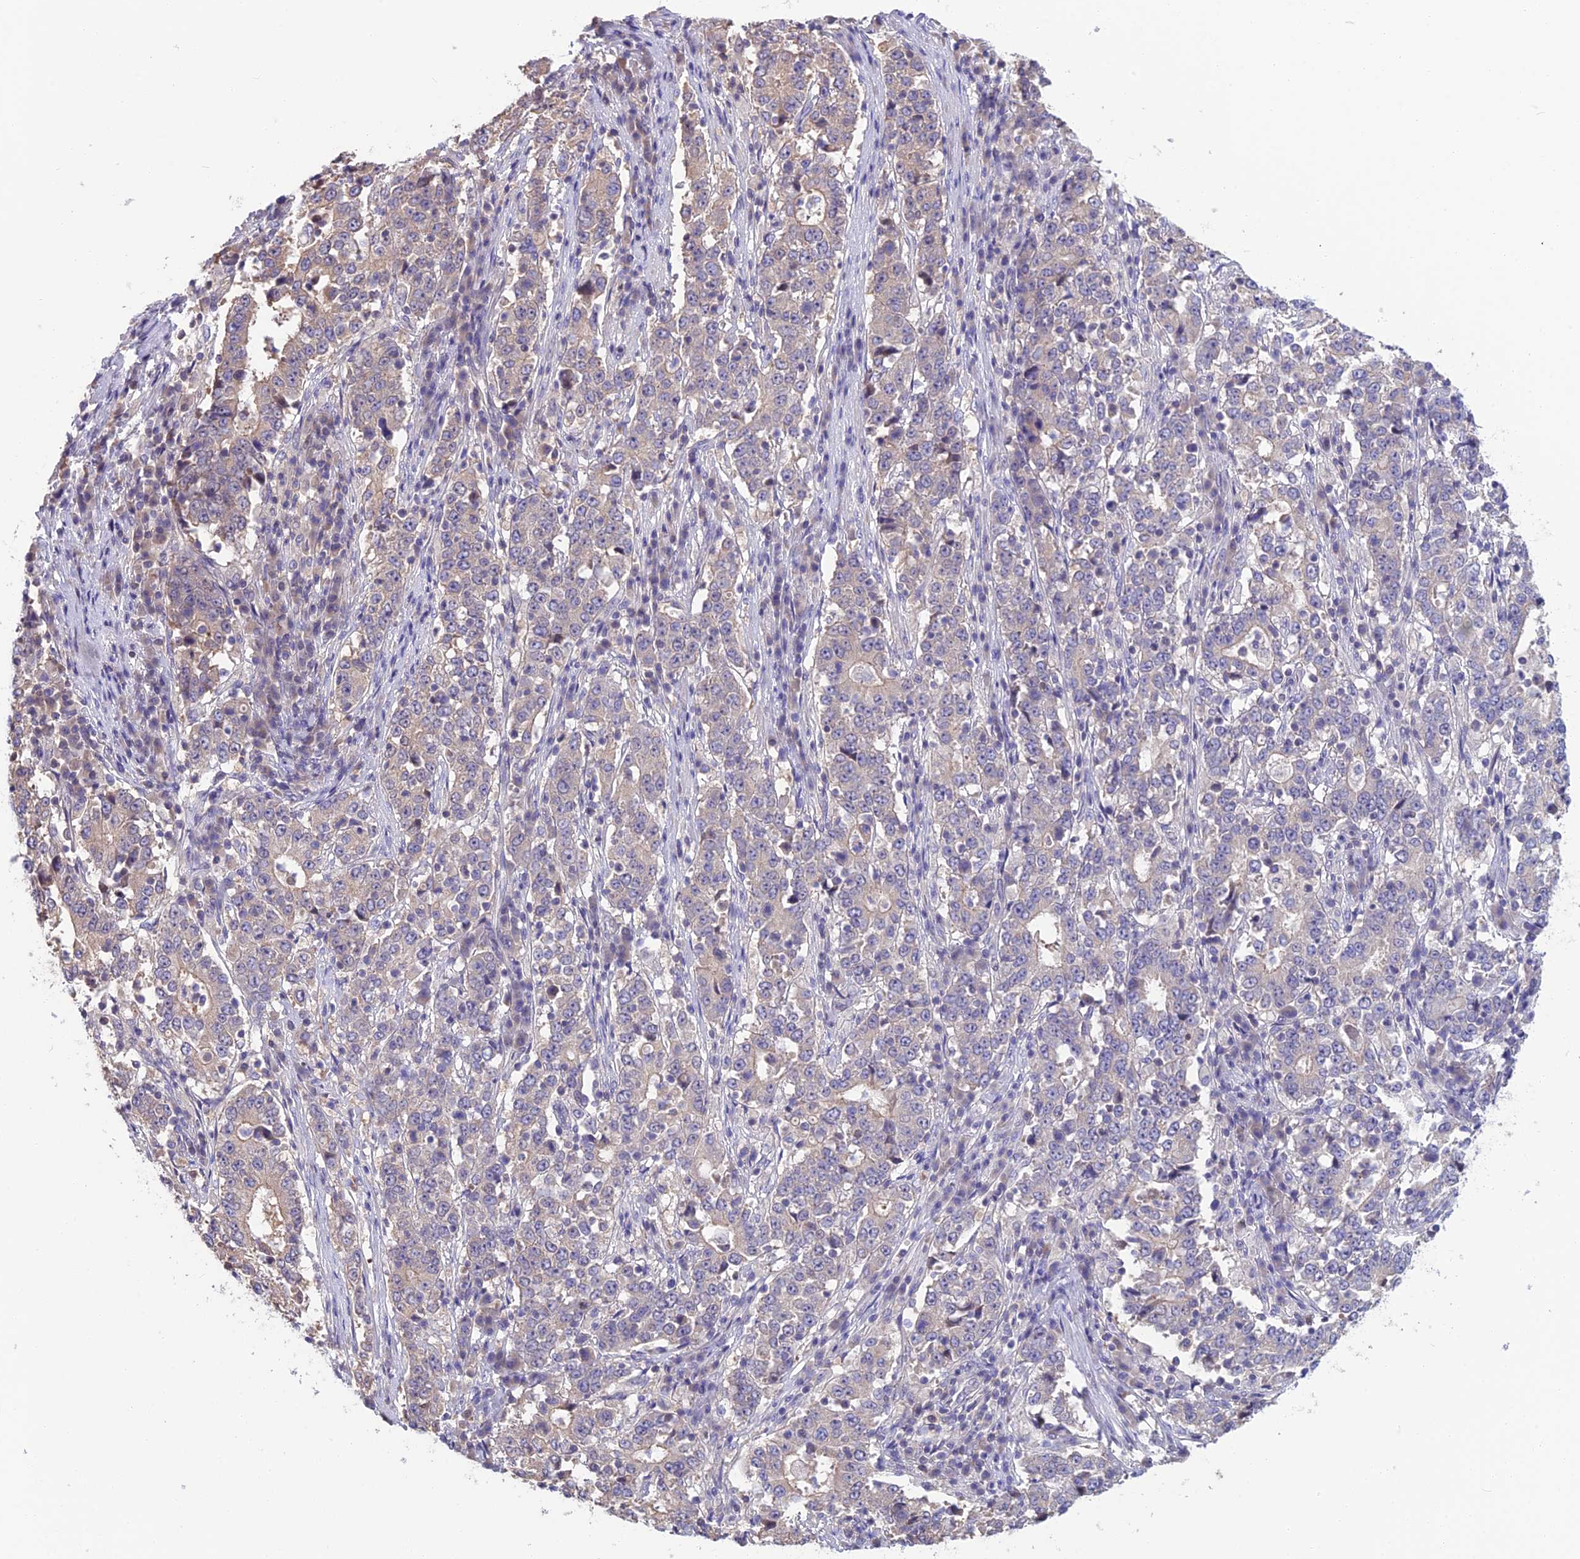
{"staining": {"intensity": "negative", "quantity": "none", "location": "none"}, "tissue": "stomach cancer", "cell_type": "Tumor cells", "image_type": "cancer", "snomed": [{"axis": "morphology", "description": "Adenocarcinoma, NOS"}, {"axis": "topography", "description": "Stomach"}], "caption": "Immunohistochemistry (IHC) micrograph of neoplastic tissue: stomach cancer (adenocarcinoma) stained with DAB exhibits no significant protein positivity in tumor cells.", "gene": "SNAP91", "patient": {"sex": "male", "age": 59}}